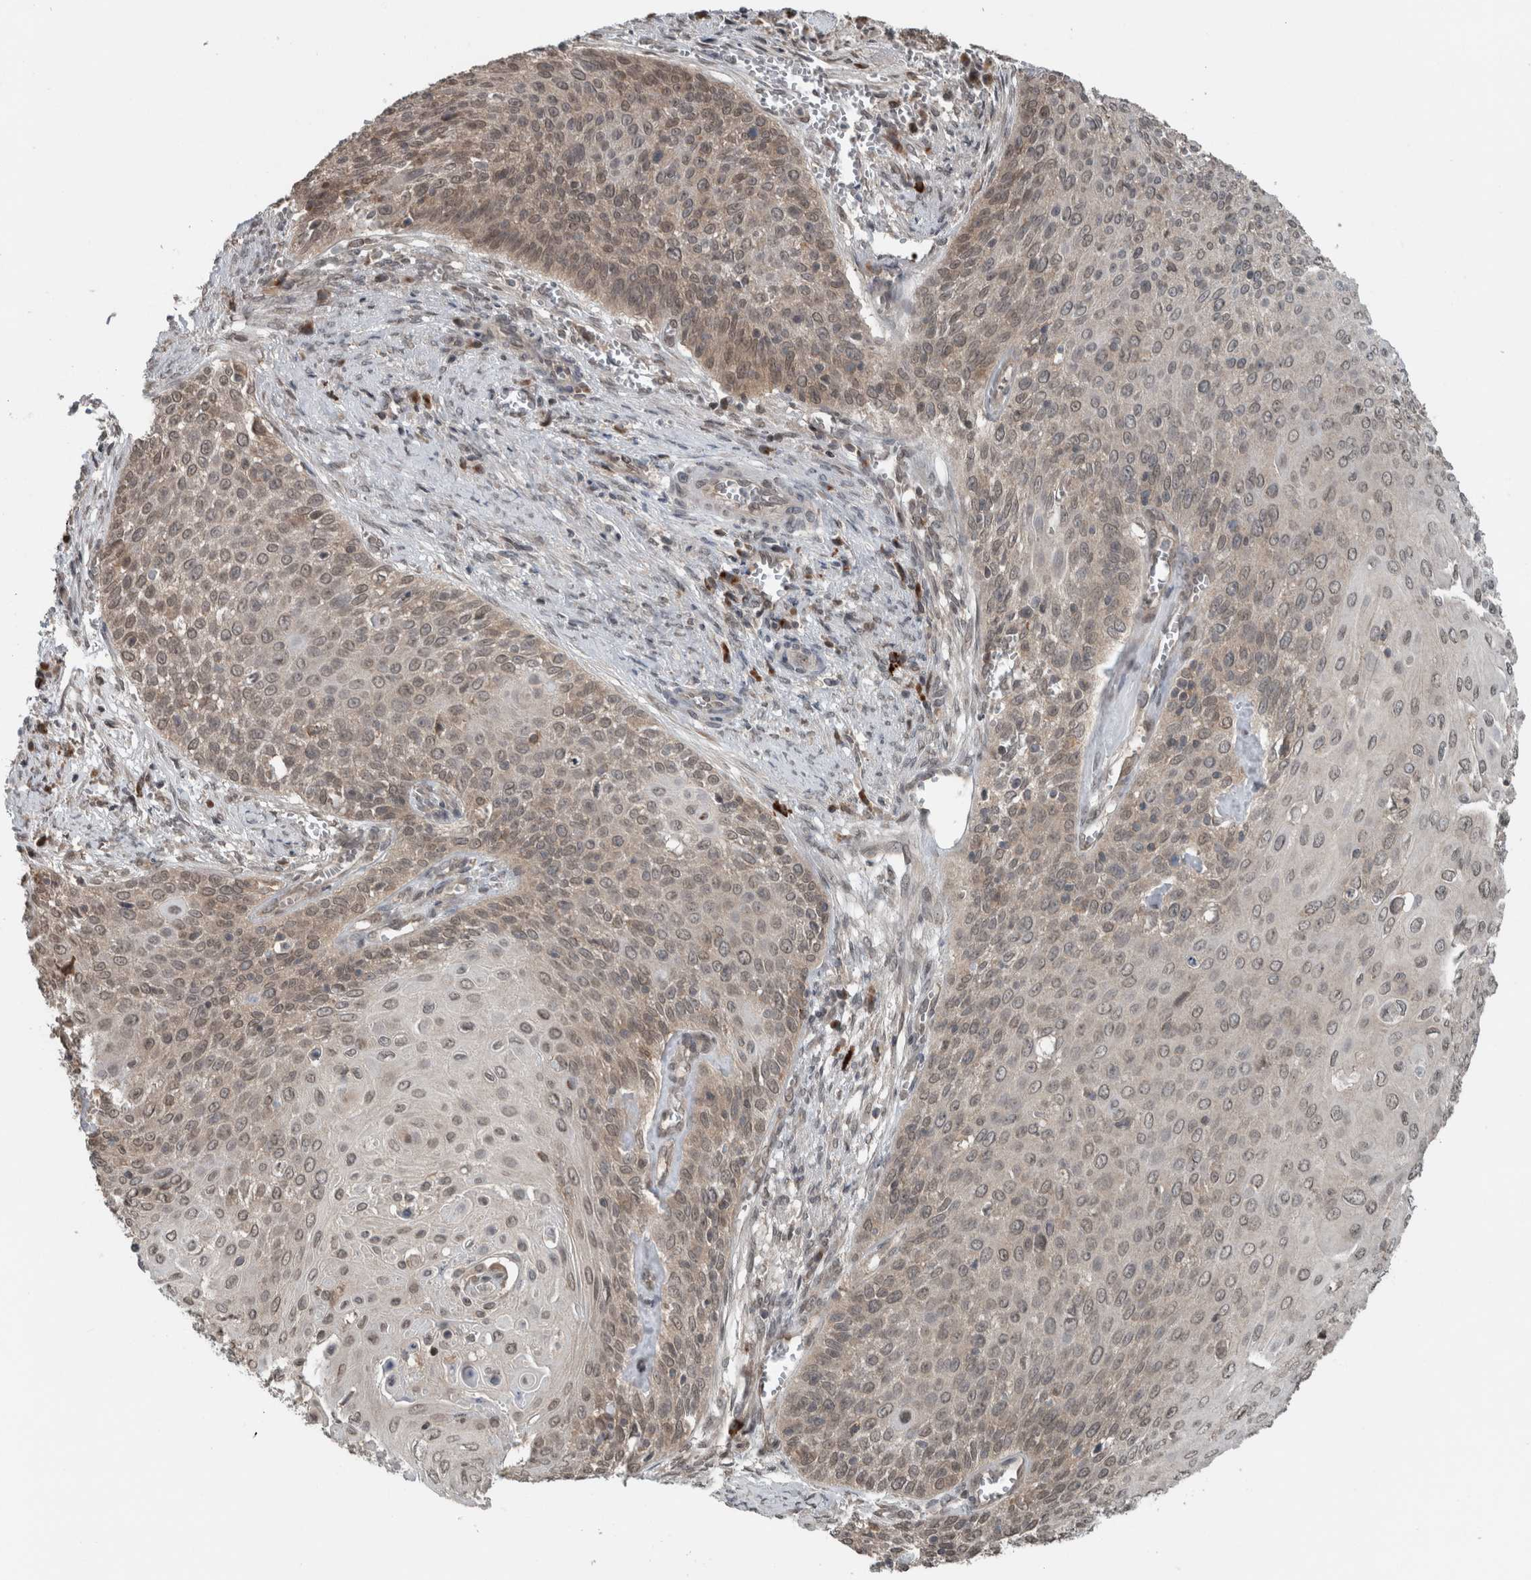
{"staining": {"intensity": "weak", "quantity": ">75%", "location": "cytoplasmic/membranous,nuclear"}, "tissue": "cervical cancer", "cell_type": "Tumor cells", "image_type": "cancer", "snomed": [{"axis": "morphology", "description": "Squamous cell carcinoma, NOS"}, {"axis": "topography", "description": "Cervix"}], "caption": "Protein staining displays weak cytoplasmic/membranous and nuclear staining in about >75% of tumor cells in squamous cell carcinoma (cervical). (brown staining indicates protein expression, while blue staining denotes nuclei).", "gene": "SPAG7", "patient": {"sex": "female", "age": 39}}